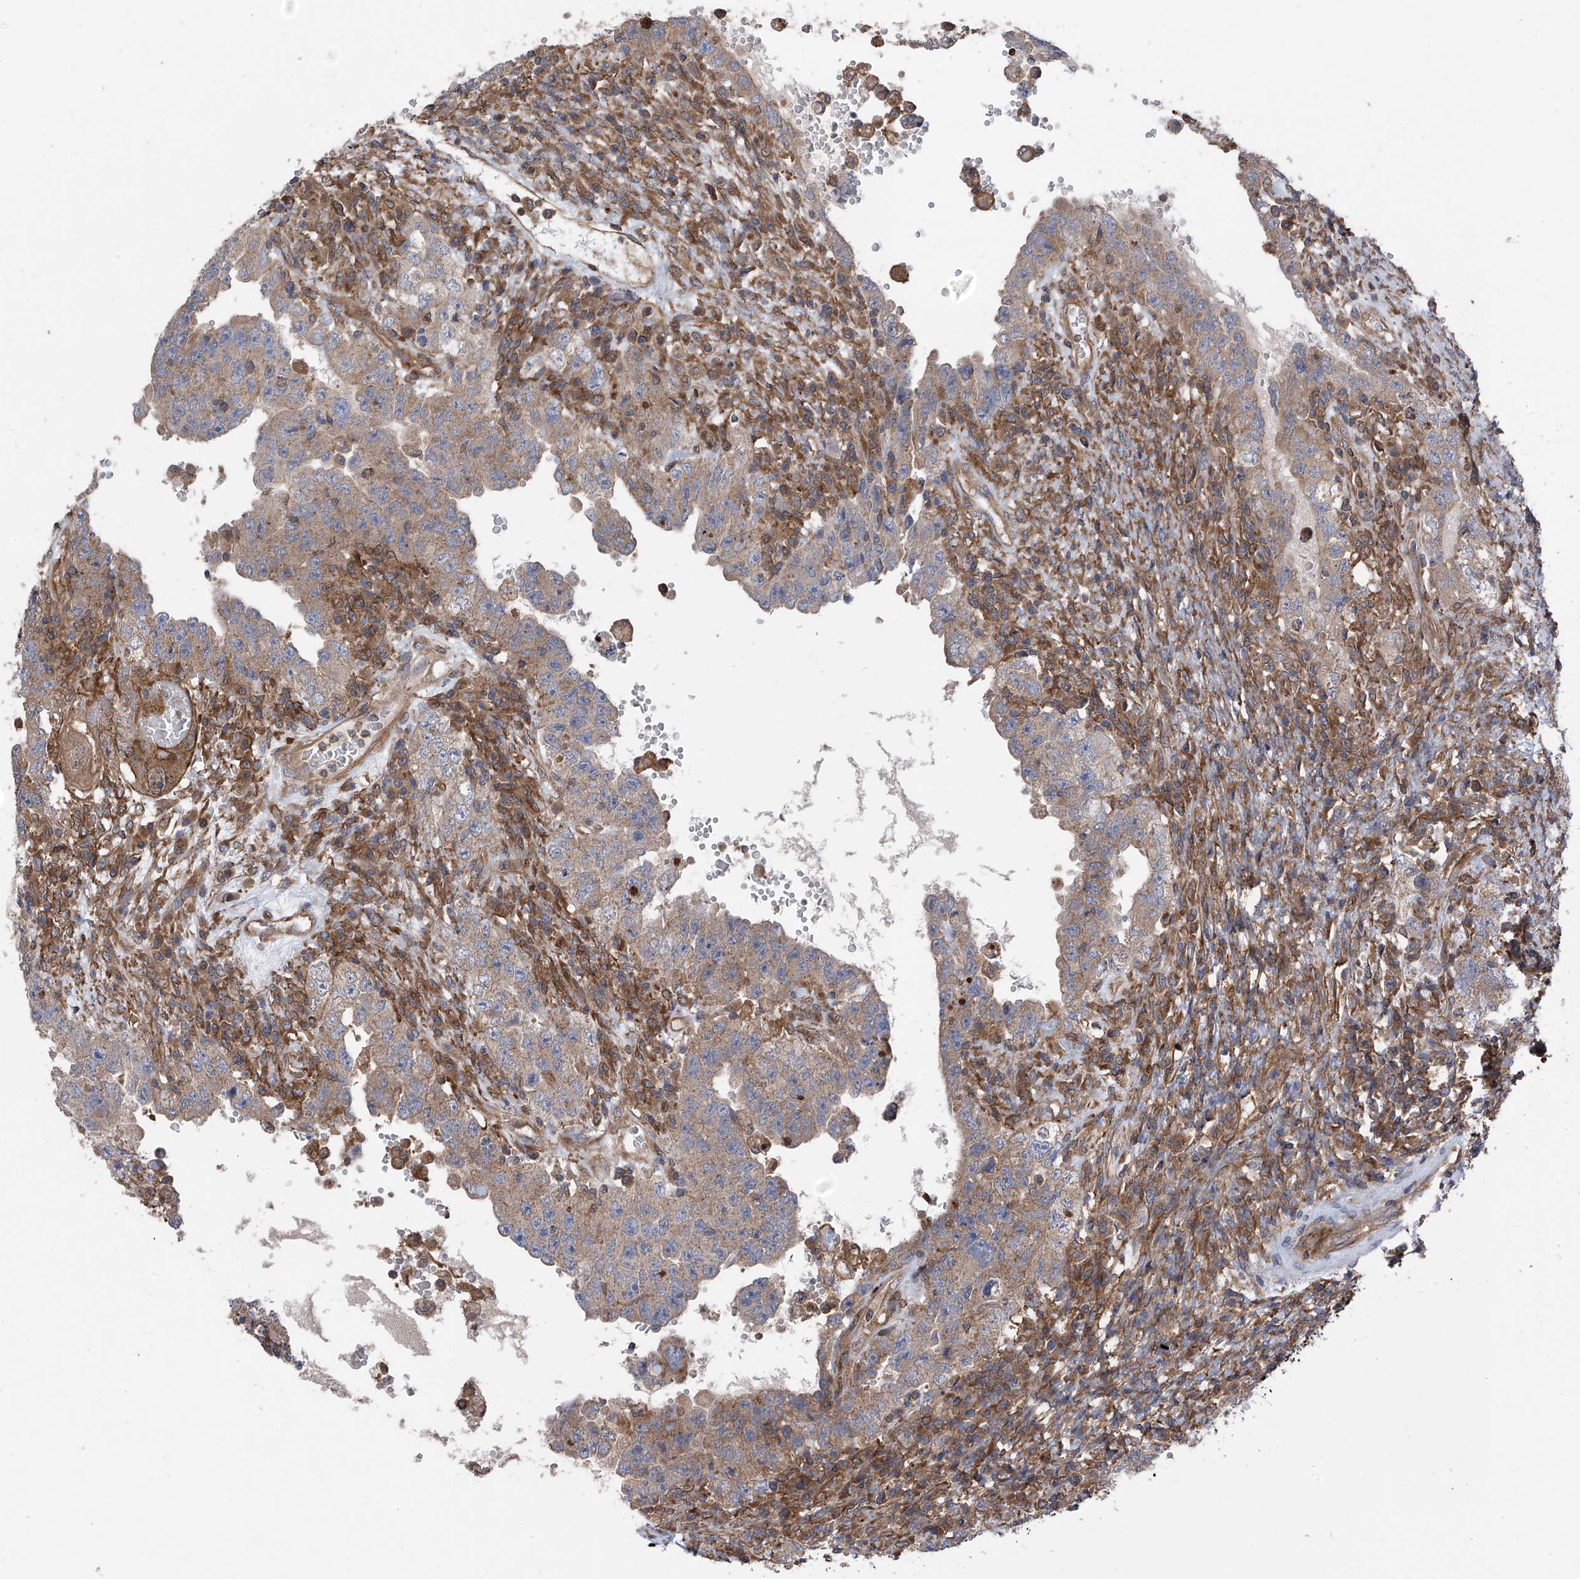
{"staining": {"intensity": "weak", "quantity": ">75%", "location": "cytoplasmic/membranous"}, "tissue": "testis cancer", "cell_type": "Tumor cells", "image_type": "cancer", "snomed": [{"axis": "morphology", "description": "Carcinoma, Embryonal, NOS"}, {"axis": "topography", "description": "Testis"}], "caption": "Testis embryonal carcinoma stained with a brown dye shows weak cytoplasmic/membranous positive staining in approximately >75% of tumor cells.", "gene": "CHPF", "patient": {"sex": "male", "age": 26}}